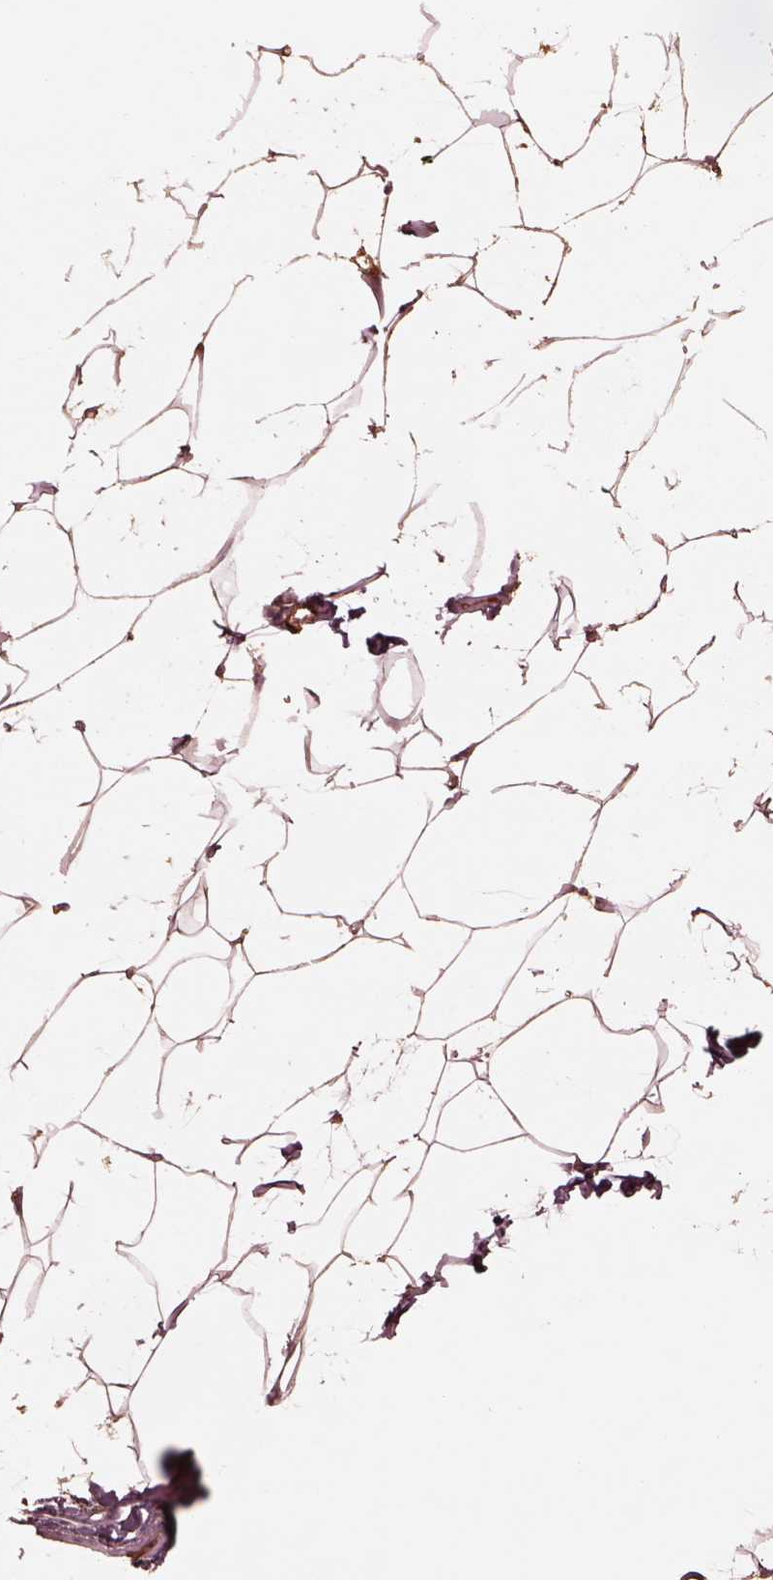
{"staining": {"intensity": "weak", "quantity": ">75%", "location": "cytoplasmic/membranous"}, "tissue": "breast", "cell_type": "Adipocytes", "image_type": "normal", "snomed": [{"axis": "morphology", "description": "Normal tissue, NOS"}, {"axis": "topography", "description": "Breast"}], "caption": "IHC micrograph of benign breast: human breast stained using IHC reveals low levels of weak protein expression localized specifically in the cytoplasmic/membranous of adipocytes, appearing as a cytoplasmic/membranous brown color.", "gene": "TF", "patient": {"sex": "female", "age": 32}}